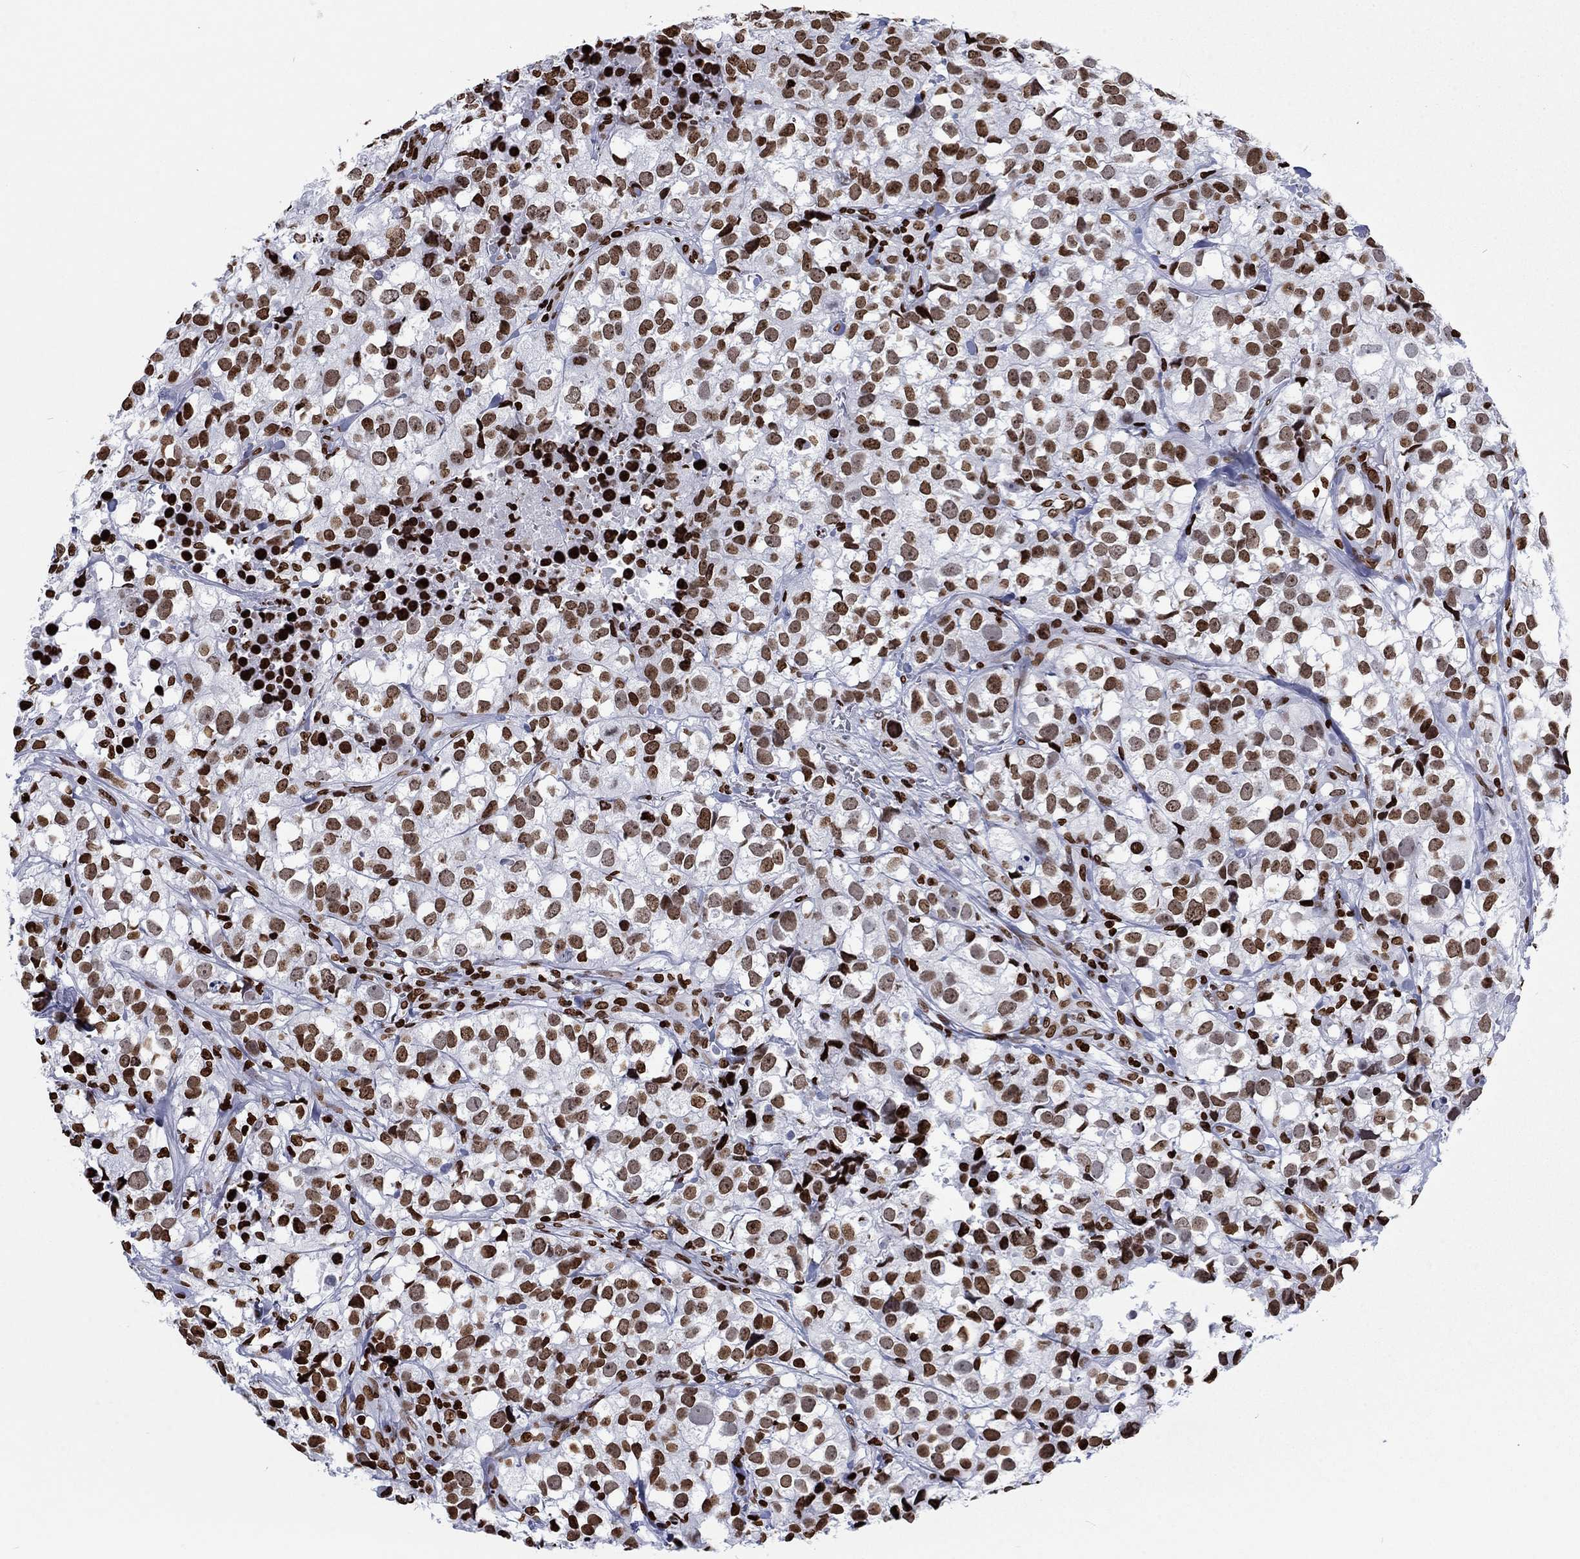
{"staining": {"intensity": "moderate", "quantity": ">75%", "location": "nuclear"}, "tissue": "breast cancer", "cell_type": "Tumor cells", "image_type": "cancer", "snomed": [{"axis": "morphology", "description": "Duct carcinoma"}, {"axis": "topography", "description": "Breast"}], "caption": "Breast cancer (intraductal carcinoma) stained with DAB immunohistochemistry (IHC) demonstrates medium levels of moderate nuclear staining in about >75% of tumor cells.", "gene": "H1-5", "patient": {"sex": "female", "age": 30}}